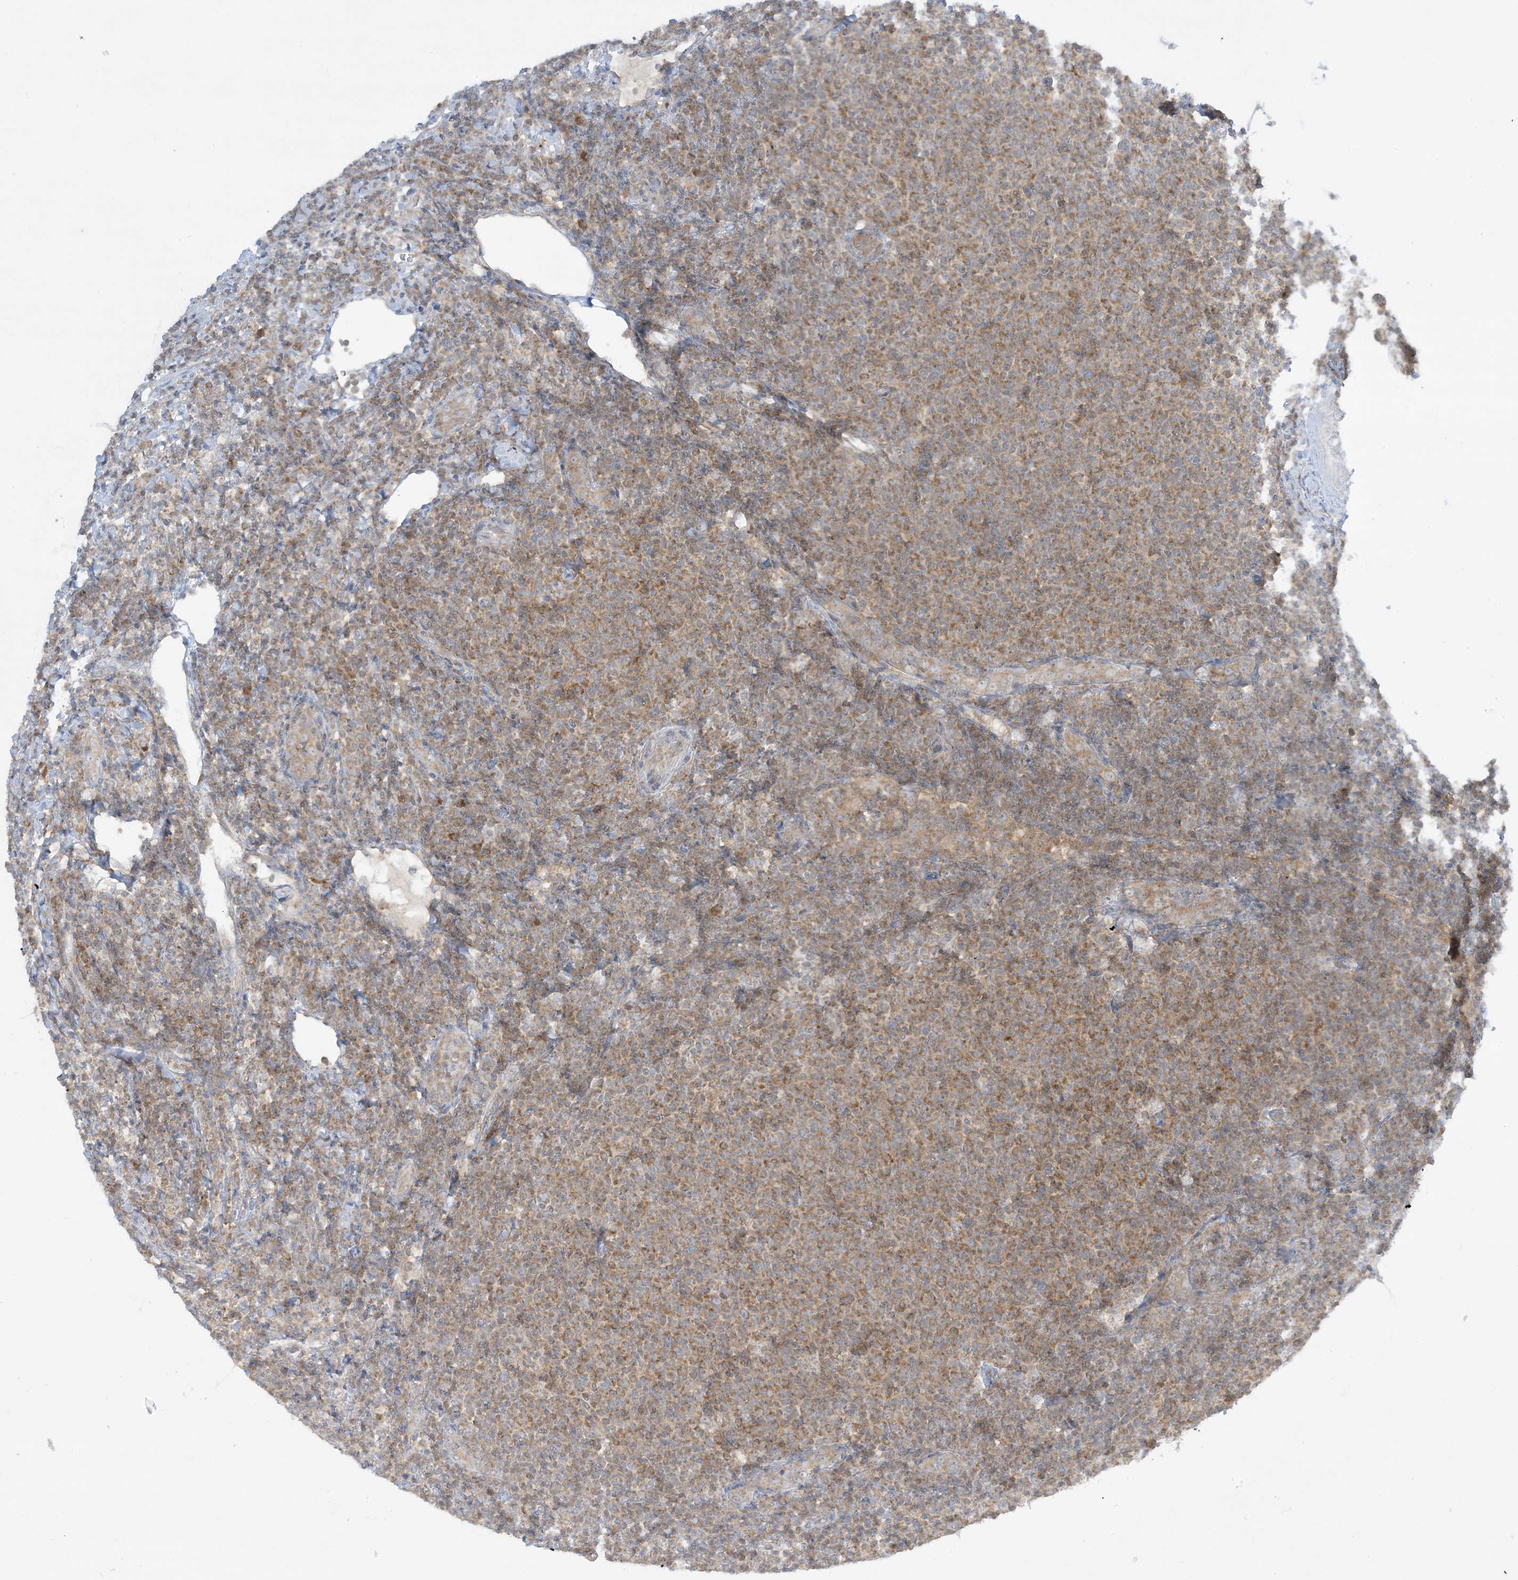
{"staining": {"intensity": "moderate", "quantity": ">75%", "location": "cytoplasmic/membranous"}, "tissue": "lymphoma", "cell_type": "Tumor cells", "image_type": "cancer", "snomed": [{"axis": "morphology", "description": "Malignant lymphoma, non-Hodgkin's type, Low grade"}, {"axis": "topography", "description": "Lymph node"}], "caption": "Immunohistochemical staining of low-grade malignant lymphoma, non-Hodgkin's type reveals medium levels of moderate cytoplasmic/membranous protein positivity in about >75% of tumor cells.", "gene": "RPP40", "patient": {"sex": "male", "age": 66}}